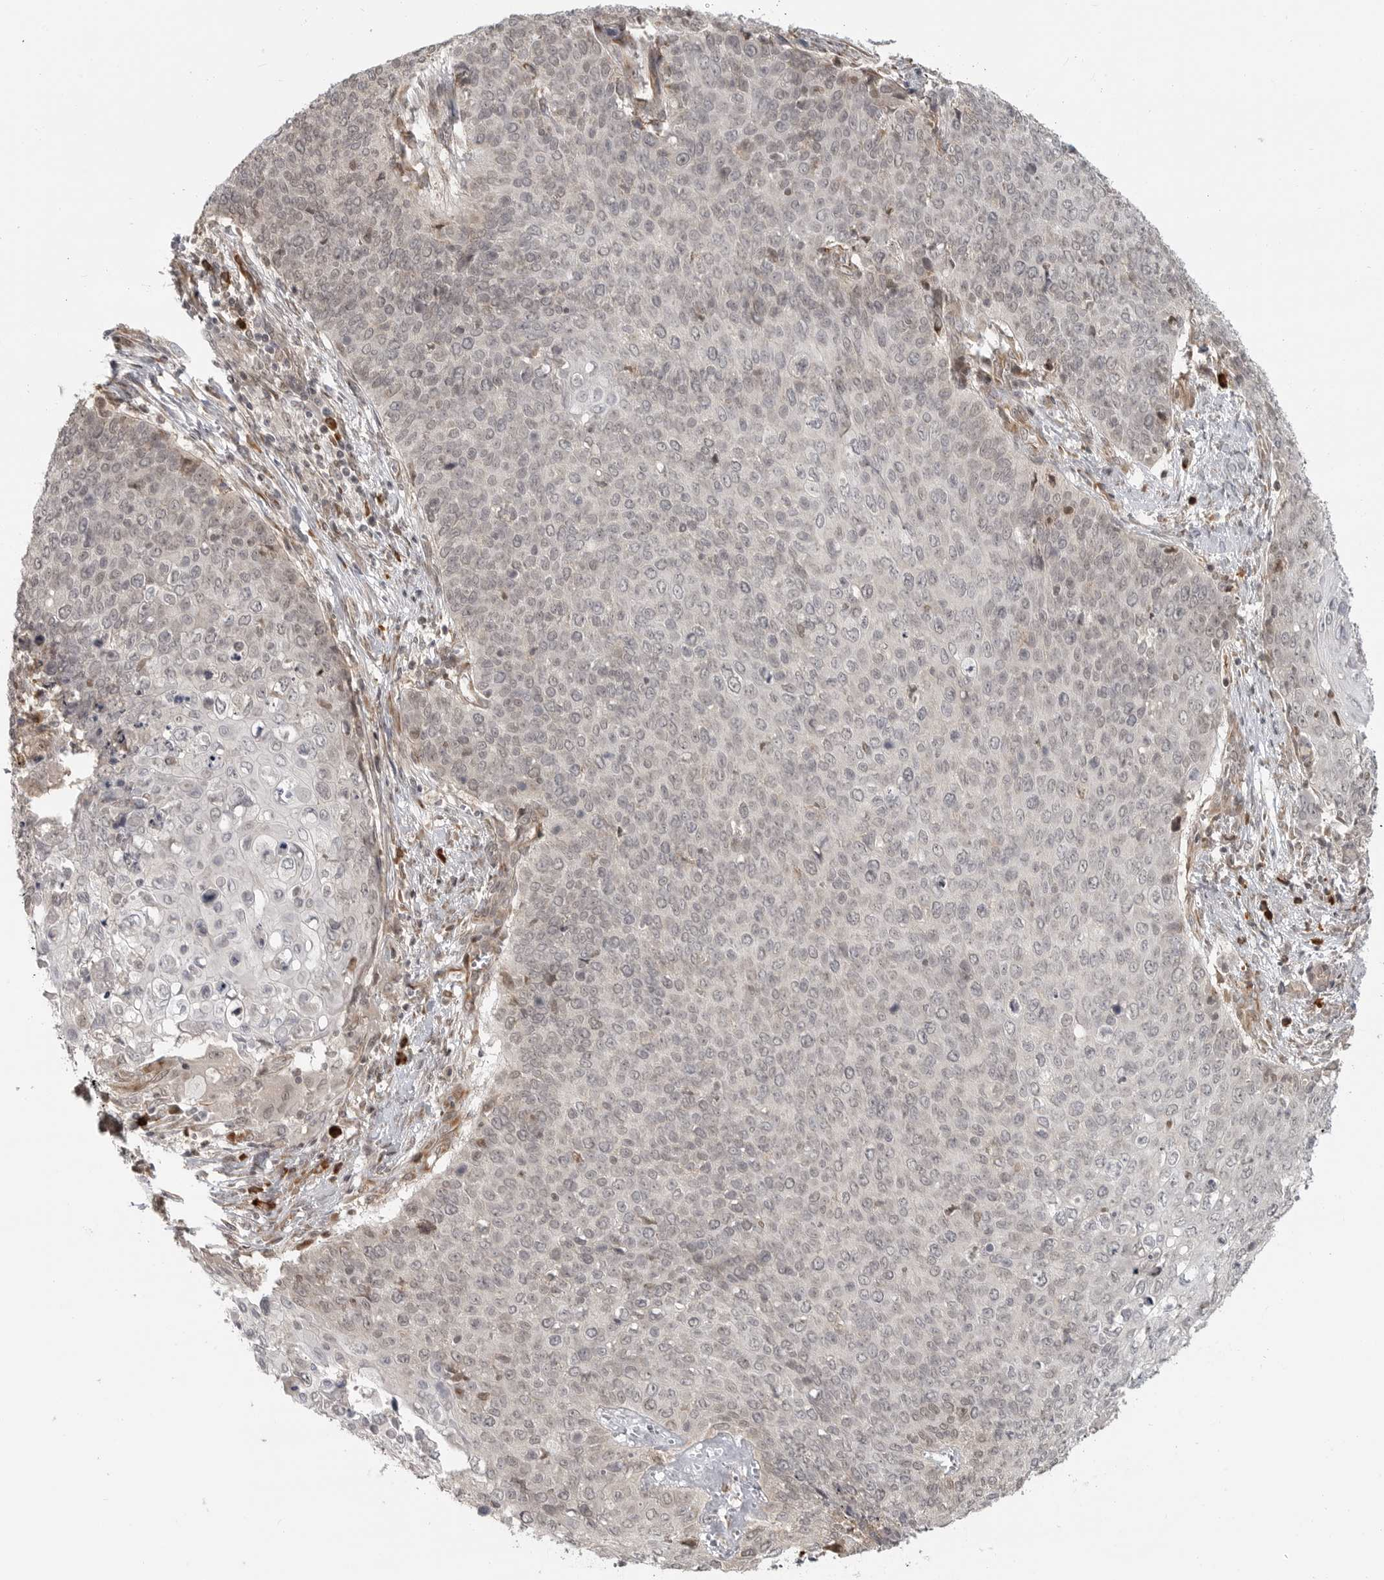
{"staining": {"intensity": "negative", "quantity": "none", "location": "none"}, "tissue": "cervical cancer", "cell_type": "Tumor cells", "image_type": "cancer", "snomed": [{"axis": "morphology", "description": "Squamous cell carcinoma, NOS"}, {"axis": "topography", "description": "Cervix"}], "caption": "DAB immunohistochemical staining of squamous cell carcinoma (cervical) demonstrates no significant expression in tumor cells. (DAB immunohistochemistry (IHC), high magnification).", "gene": "CEP295NL", "patient": {"sex": "female", "age": 39}}